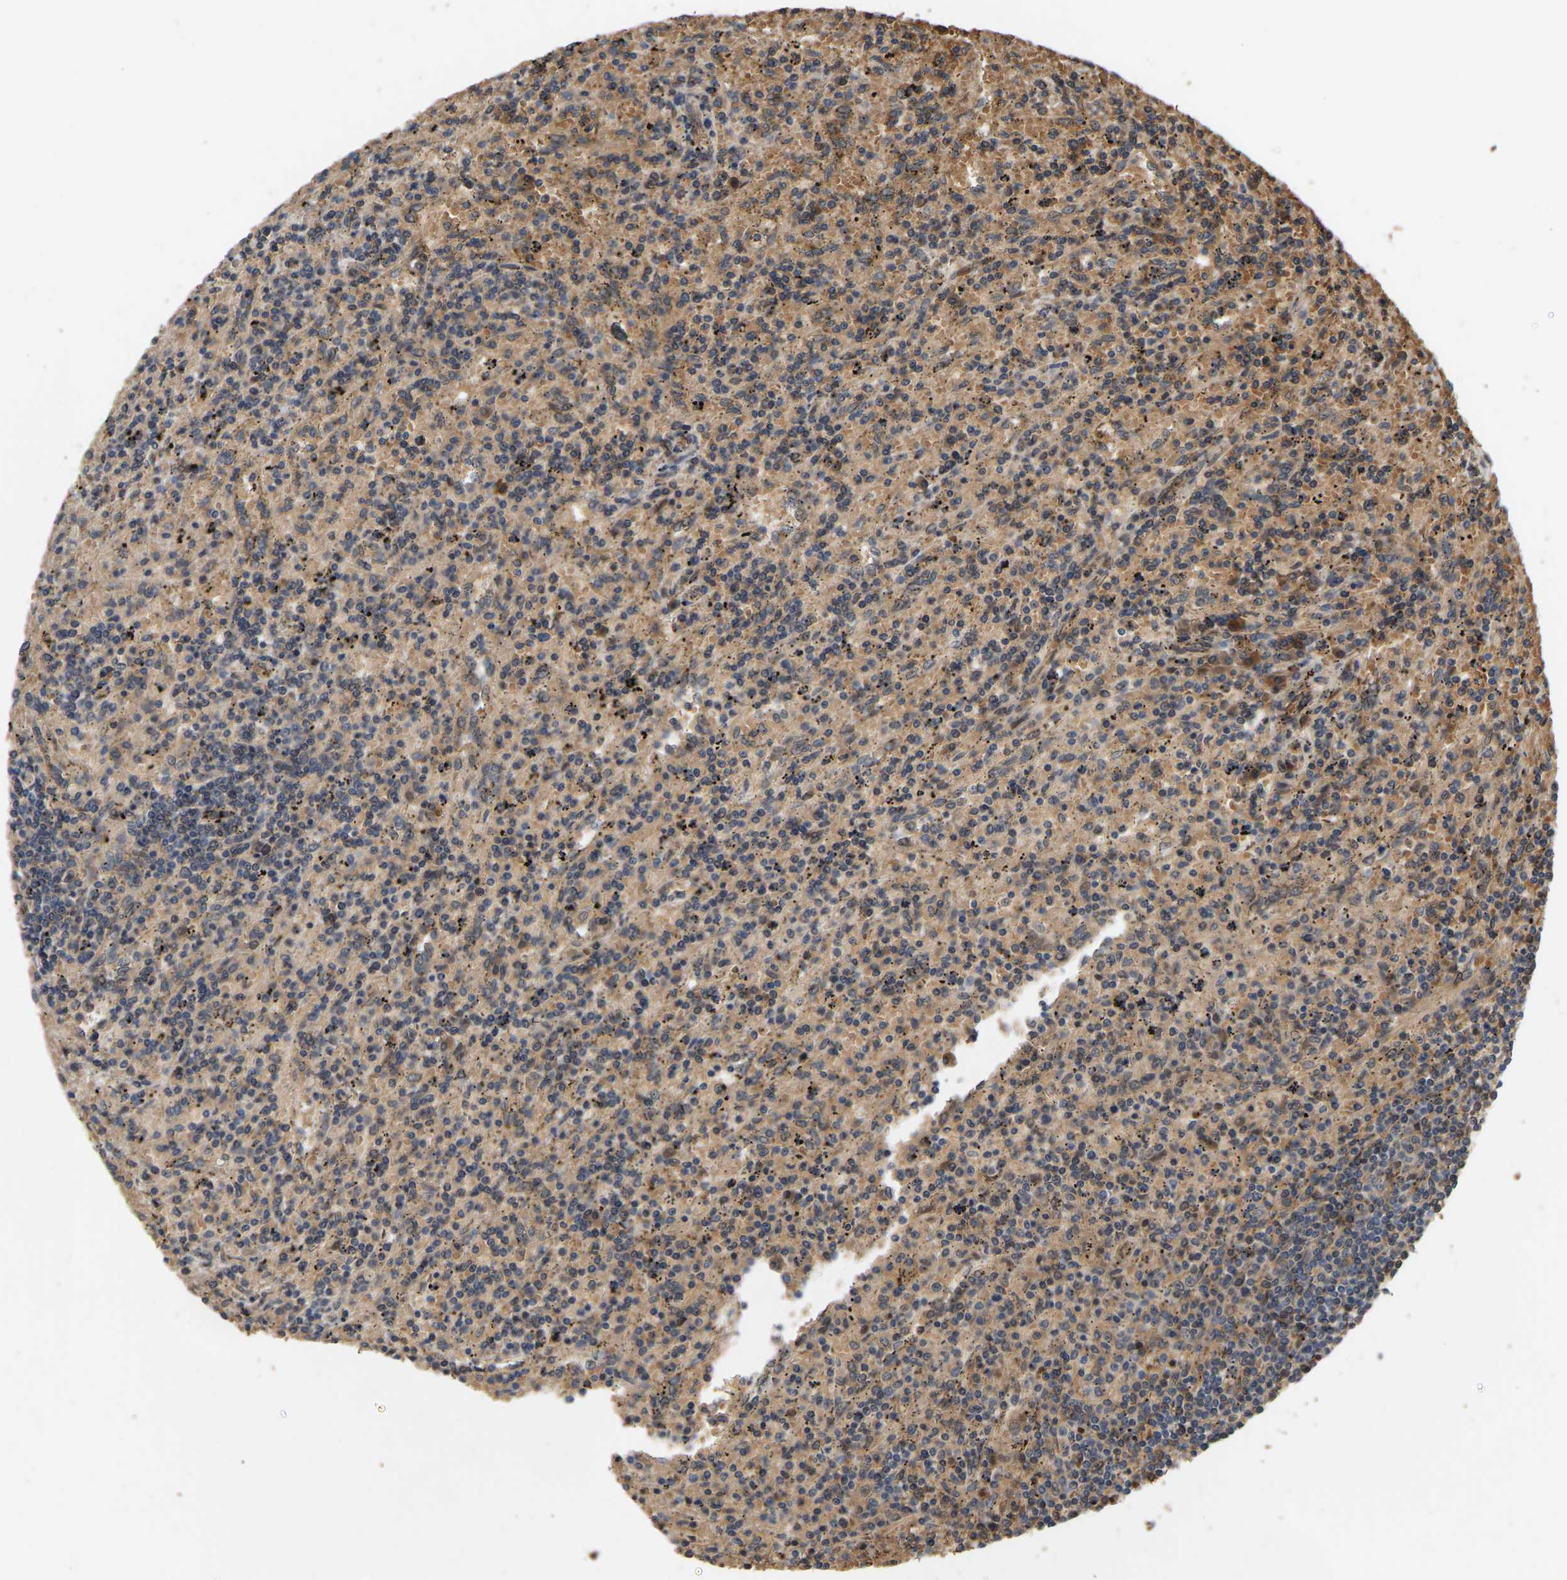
{"staining": {"intensity": "weak", "quantity": "25%-75%", "location": "cytoplasmic/membranous"}, "tissue": "lymphoma", "cell_type": "Tumor cells", "image_type": "cancer", "snomed": [{"axis": "morphology", "description": "Malignant lymphoma, non-Hodgkin's type, Low grade"}, {"axis": "topography", "description": "Spleen"}], "caption": "Tumor cells reveal weak cytoplasmic/membranous staining in about 25%-75% of cells in malignant lymphoma, non-Hodgkin's type (low-grade).", "gene": "LIMK2", "patient": {"sex": "male", "age": 76}}